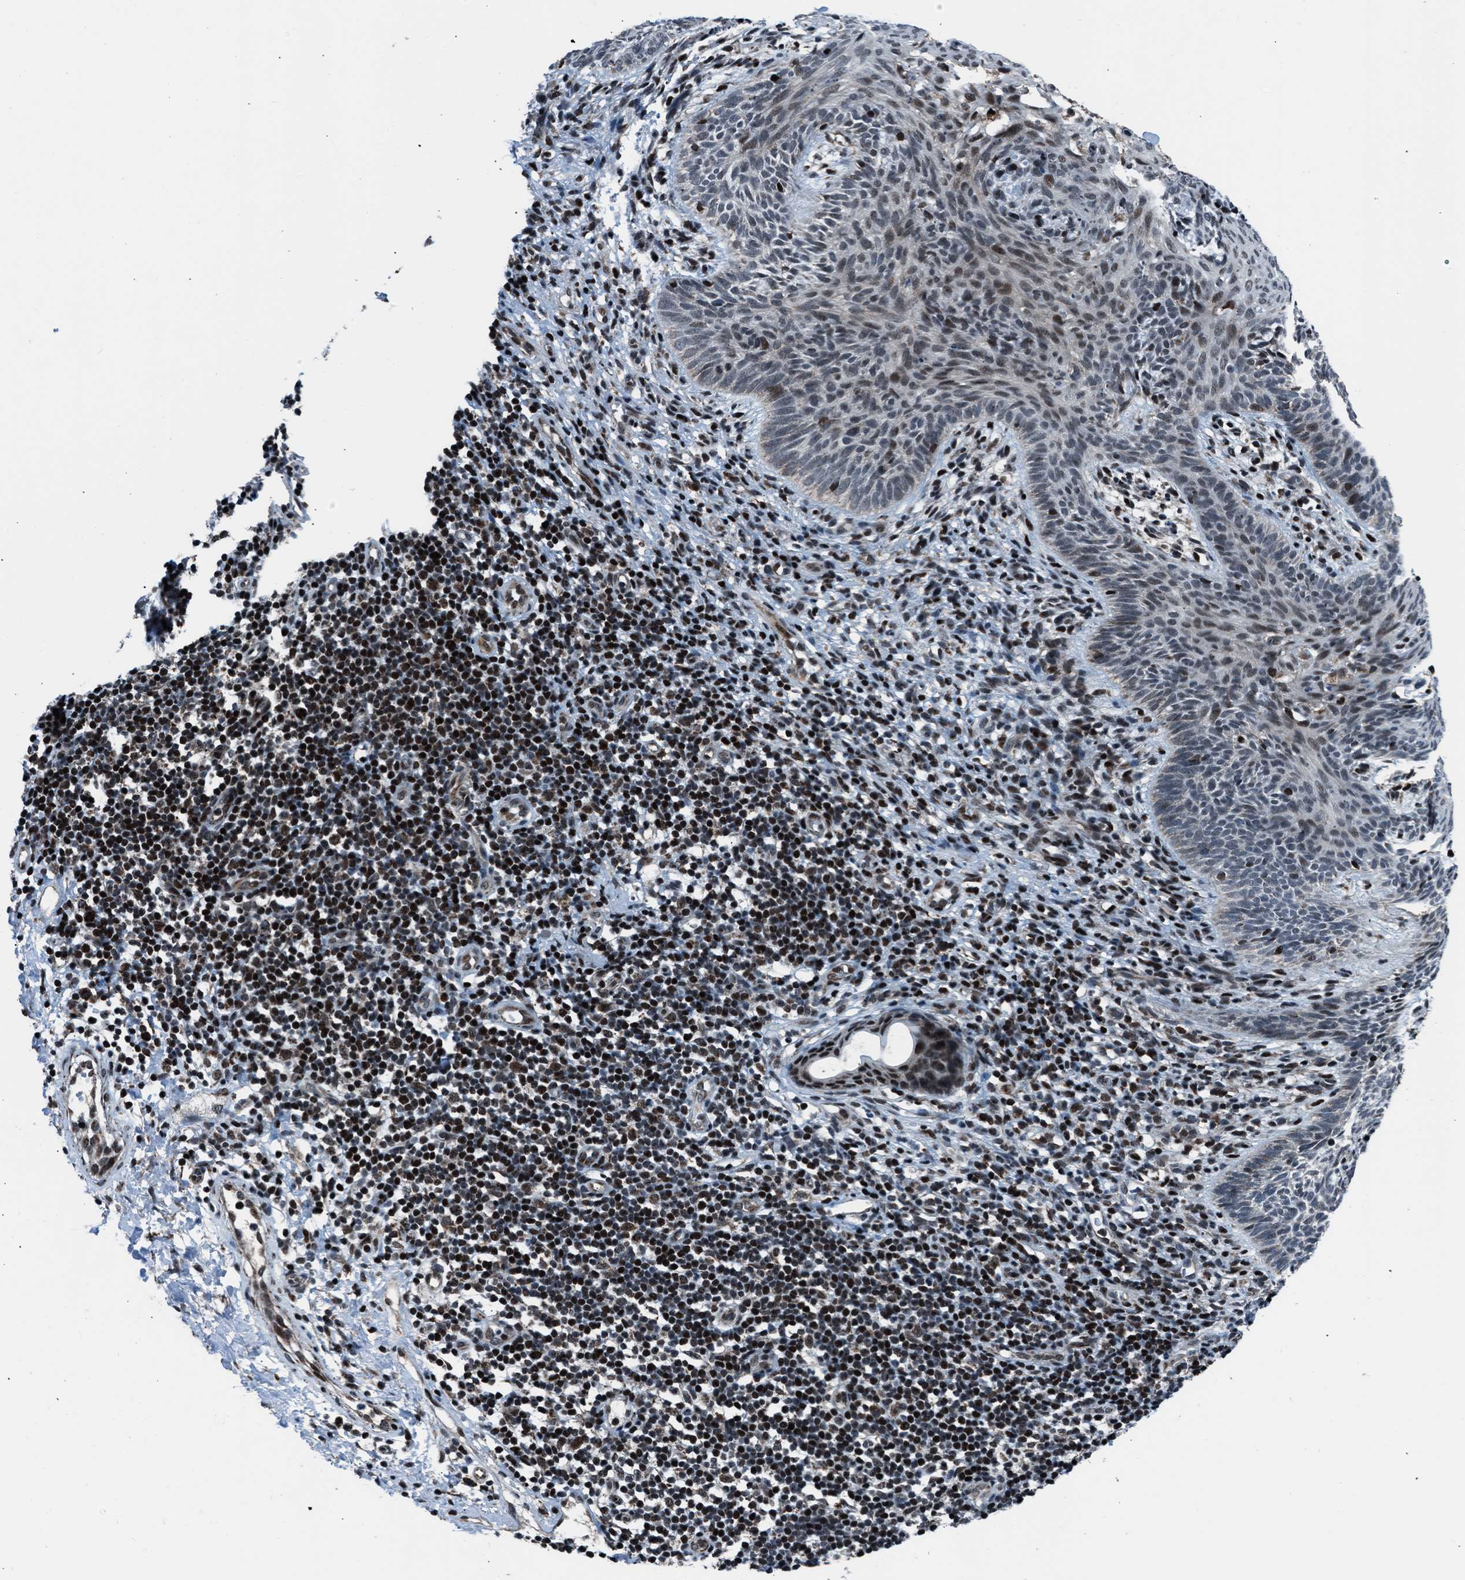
{"staining": {"intensity": "moderate", "quantity": "<25%", "location": "nuclear"}, "tissue": "skin cancer", "cell_type": "Tumor cells", "image_type": "cancer", "snomed": [{"axis": "morphology", "description": "Basal cell carcinoma"}, {"axis": "topography", "description": "Skin"}], "caption": "A photomicrograph of skin basal cell carcinoma stained for a protein shows moderate nuclear brown staining in tumor cells.", "gene": "MORC3", "patient": {"sex": "male", "age": 60}}